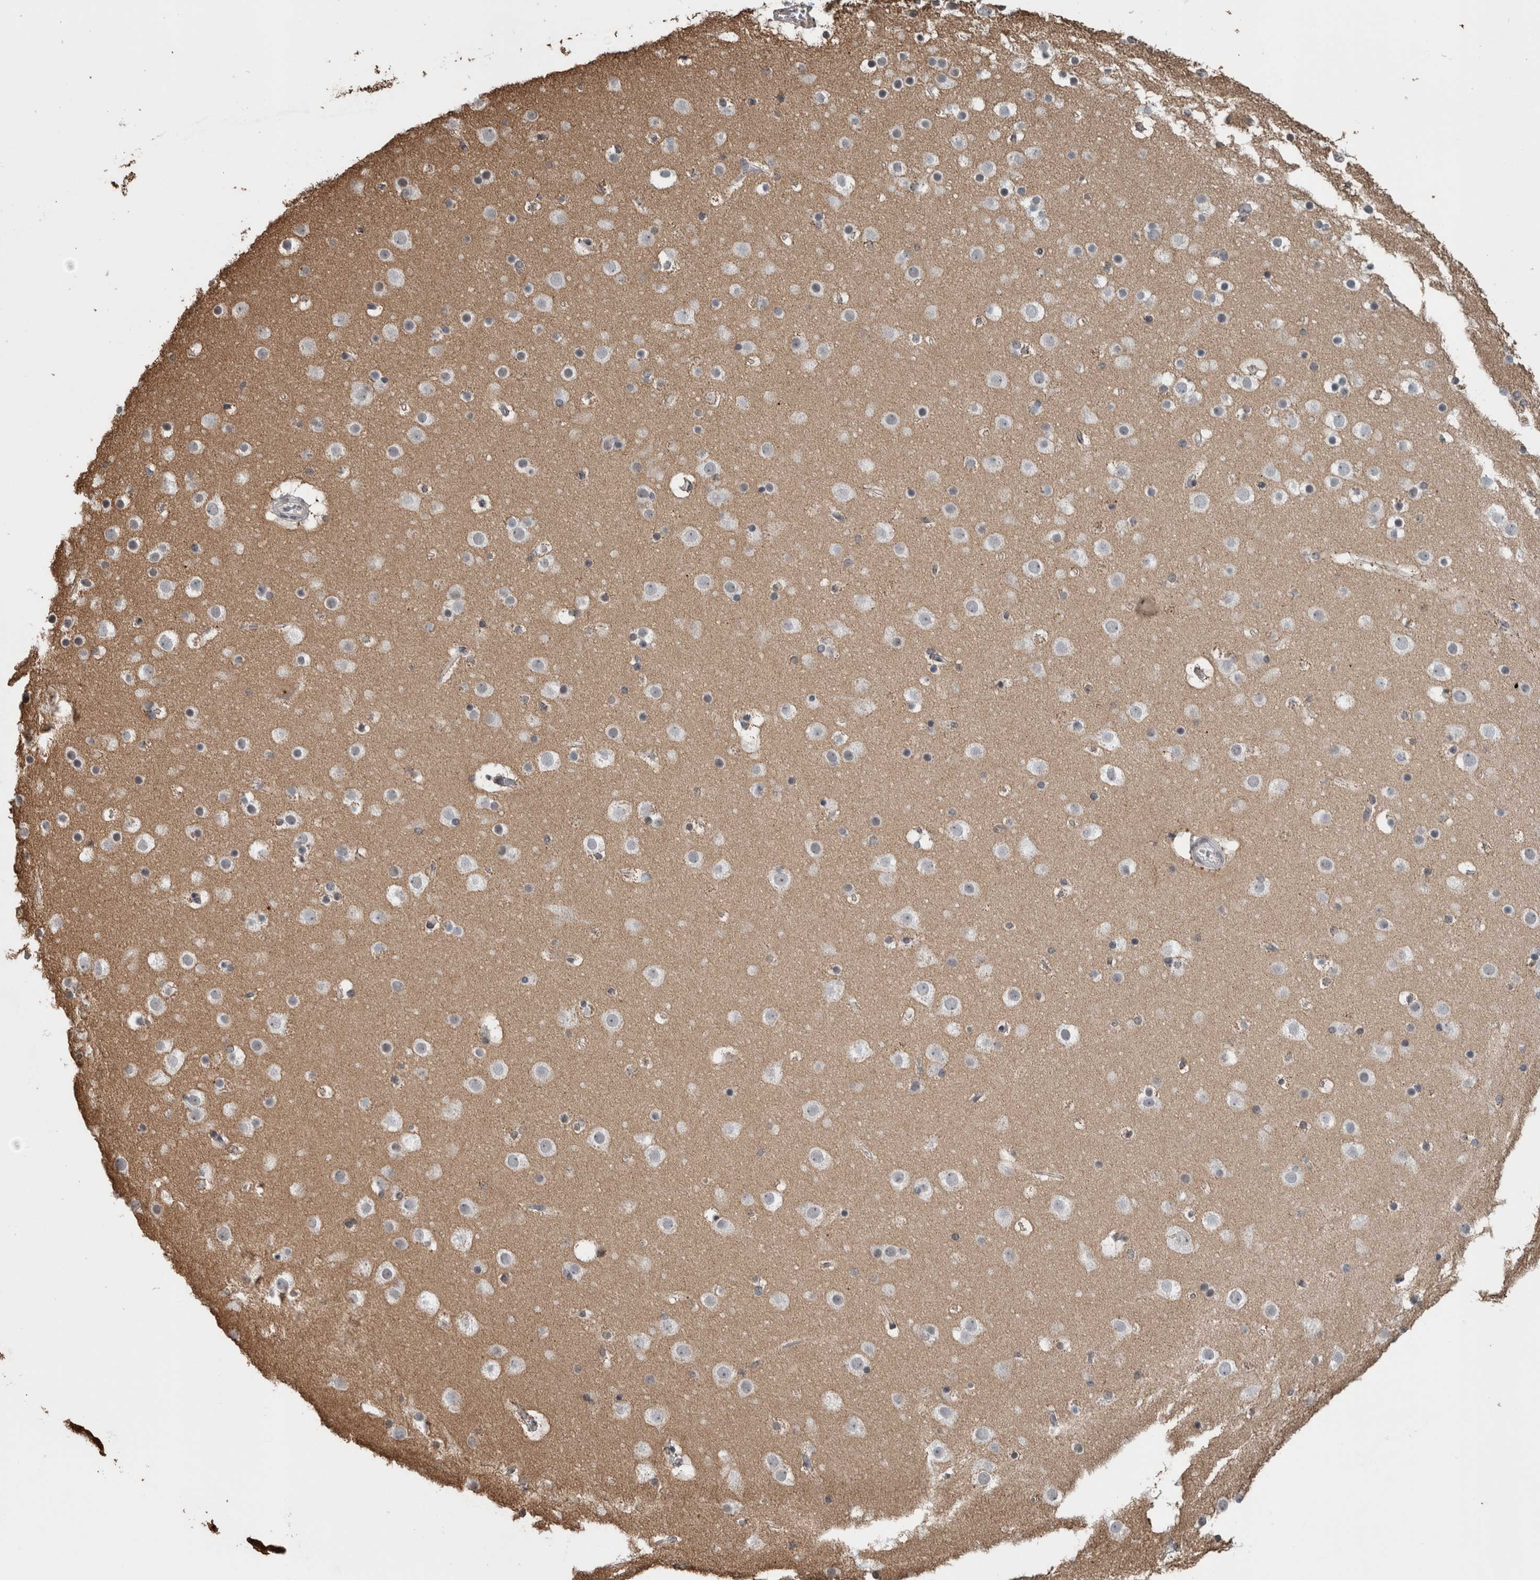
{"staining": {"intensity": "negative", "quantity": "none", "location": "none"}, "tissue": "cerebral cortex", "cell_type": "Endothelial cells", "image_type": "normal", "snomed": [{"axis": "morphology", "description": "Normal tissue, NOS"}, {"axis": "topography", "description": "Cerebral cortex"}], "caption": "The micrograph exhibits no staining of endothelial cells in normal cerebral cortex. The staining was performed using DAB (3,3'-diaminobenzidine) to visualize the protein expression in brown, while the nuclei were stained in blue with hematoxylin (Magnification: 20x).", "gene": "ACSF2", "patient": {"sex": "male", "age": 57}}